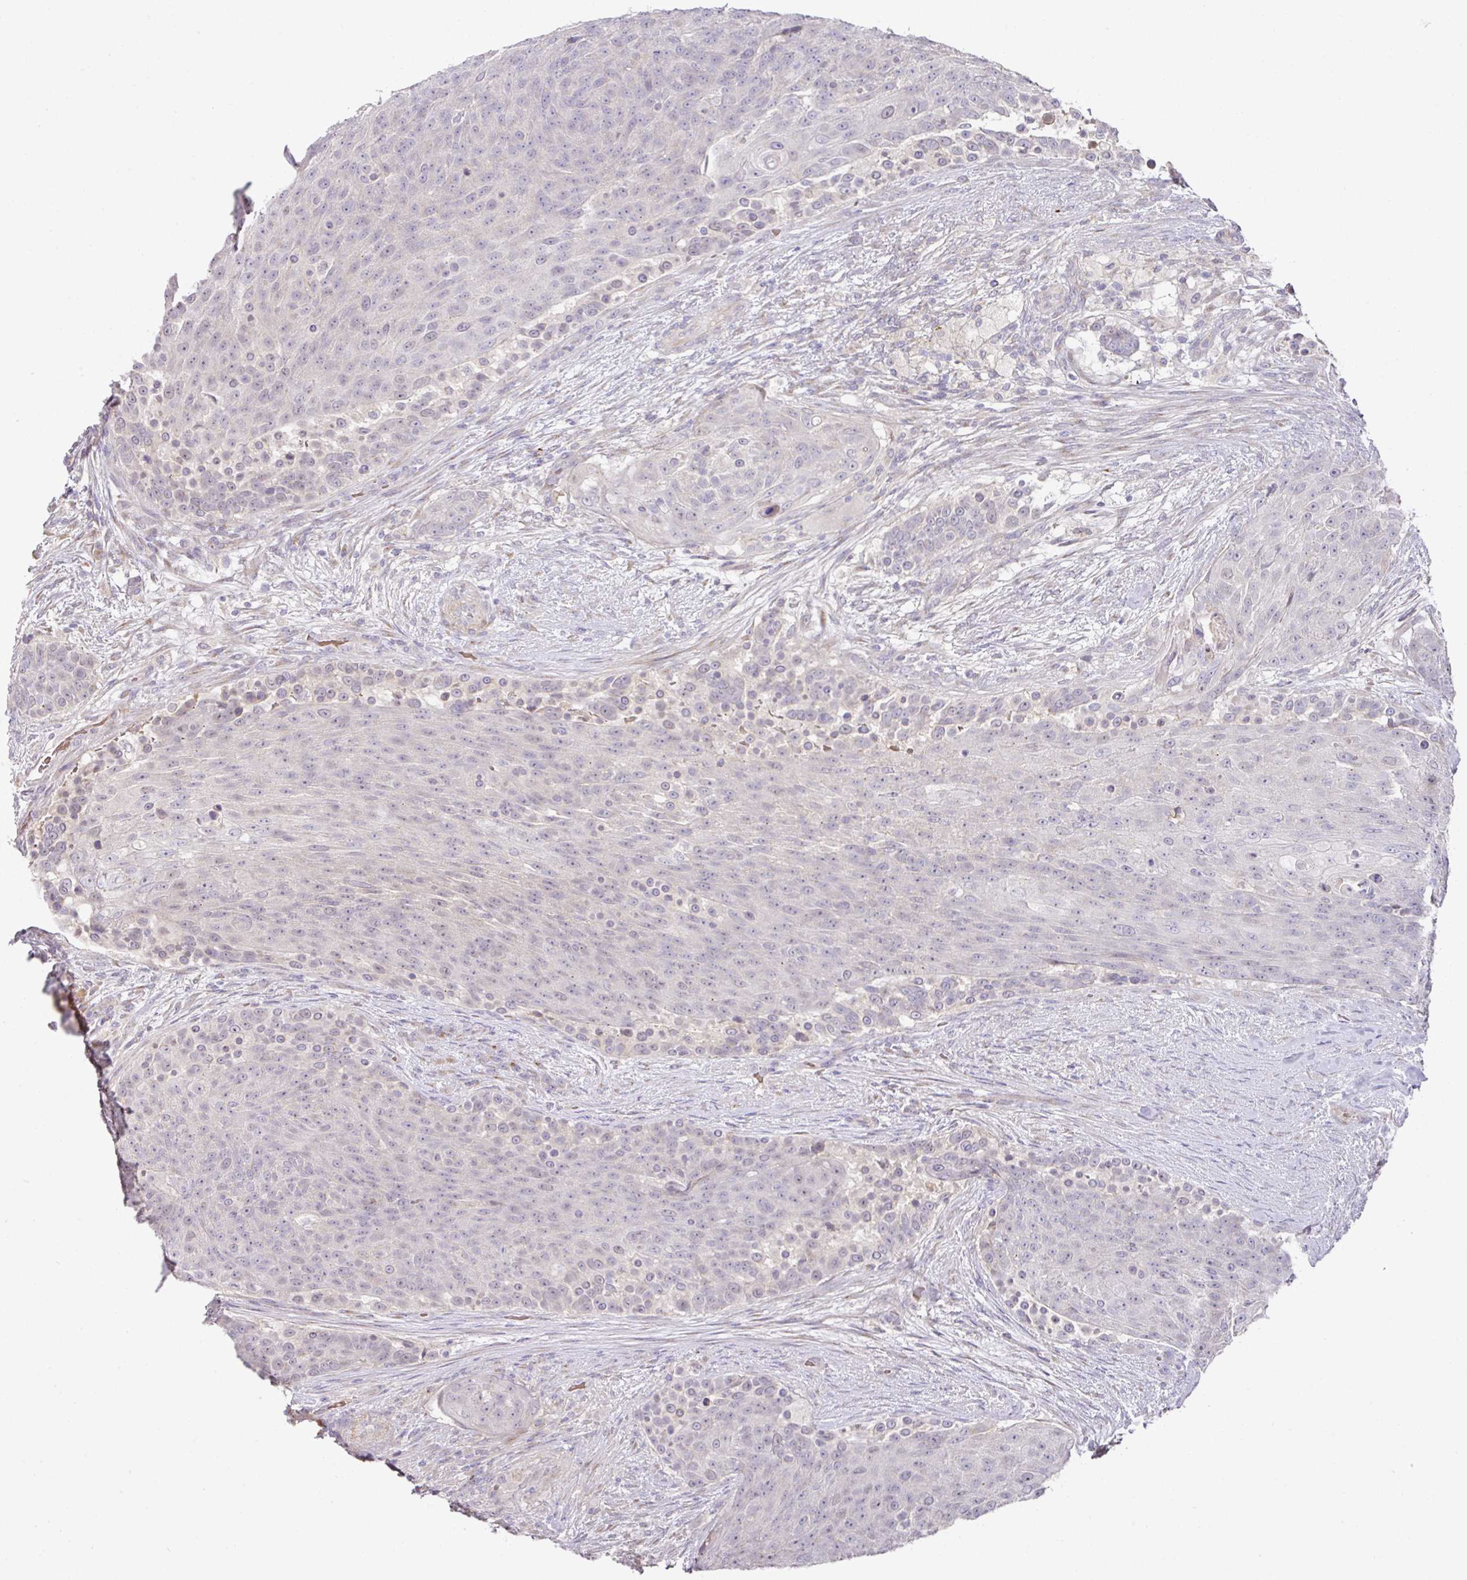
{"staining": {"intensity": "negative", "quantity": "none", "location": "none"}, "tissue": "urothelial cancer", "cell_type": "Tumor cells", "image_type": "cancer", "snomed": [{"axis": "morphology", "description": "Urothelial carcinoma, High grade"}, {"axis": "topography", "description": "Urinary bladder"}], "caption": "Immunohistochemical staining of urothelial cancer displays no significant expression in tumor cells.", "gene": "TARM1", "patient": {"sex": "female", "age": 63}}